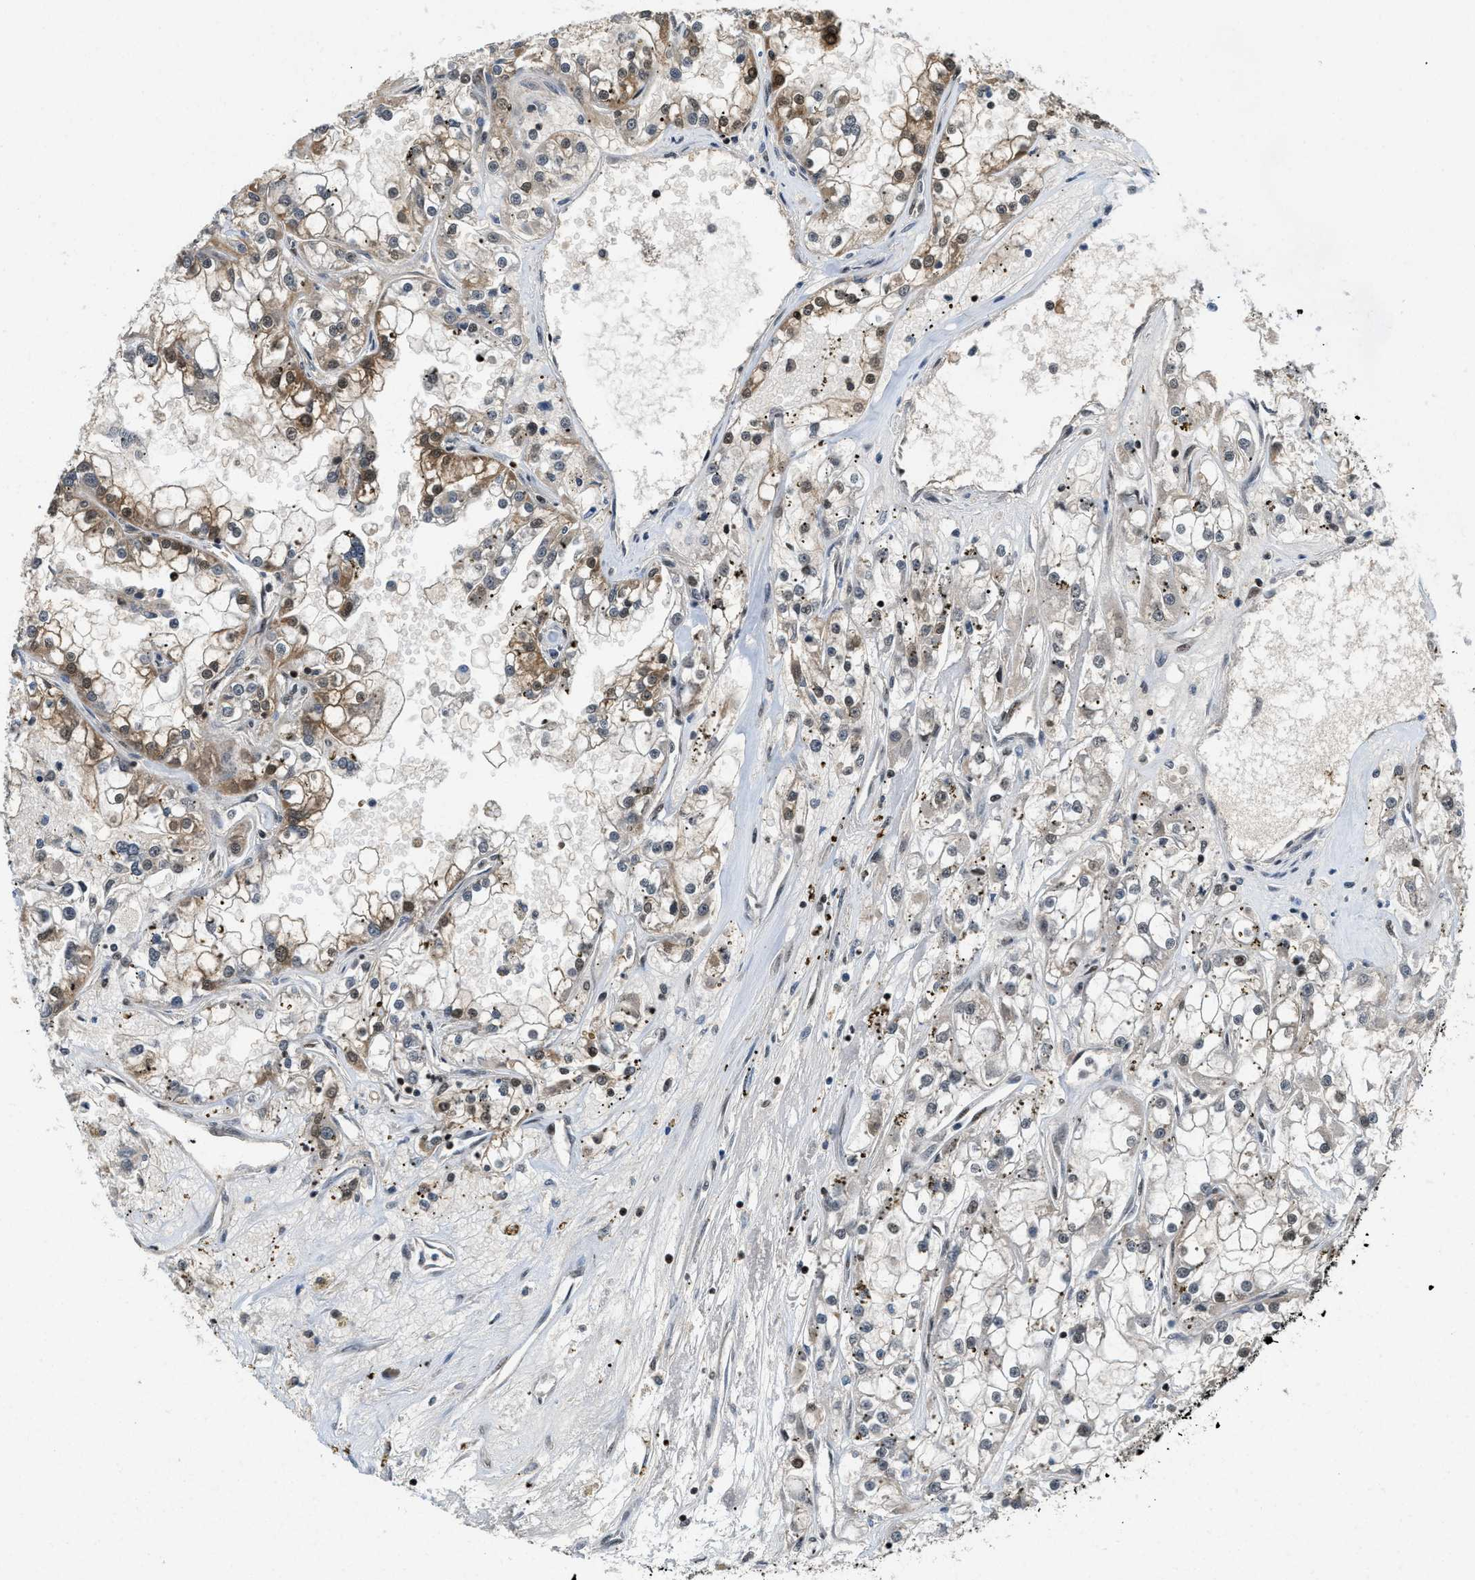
{"staining": {"intensity": "moderate", "quantity": "25%-75%", "location": "cytoplasmic/membranous,nuclear"}, "tissue": "renal cancer", "cell_type": "Tumor cells", "image_type": "cancer", "snomed": [{"axis": "morphology", "description": "Adenocarcinoma, NOS"}, {"axis": "topography", "description": "Kidney"}], "caption": "Immunohistochemical staining of human renal cancer (adenocarcinoma) demonstrates medium levels of moderate cytoplasmic/membranous and nuclear protein staining in approximately 25%-75% of tumor cells.", "gene": "SAFB", "patient": {"sex": "female", "age": 52}}